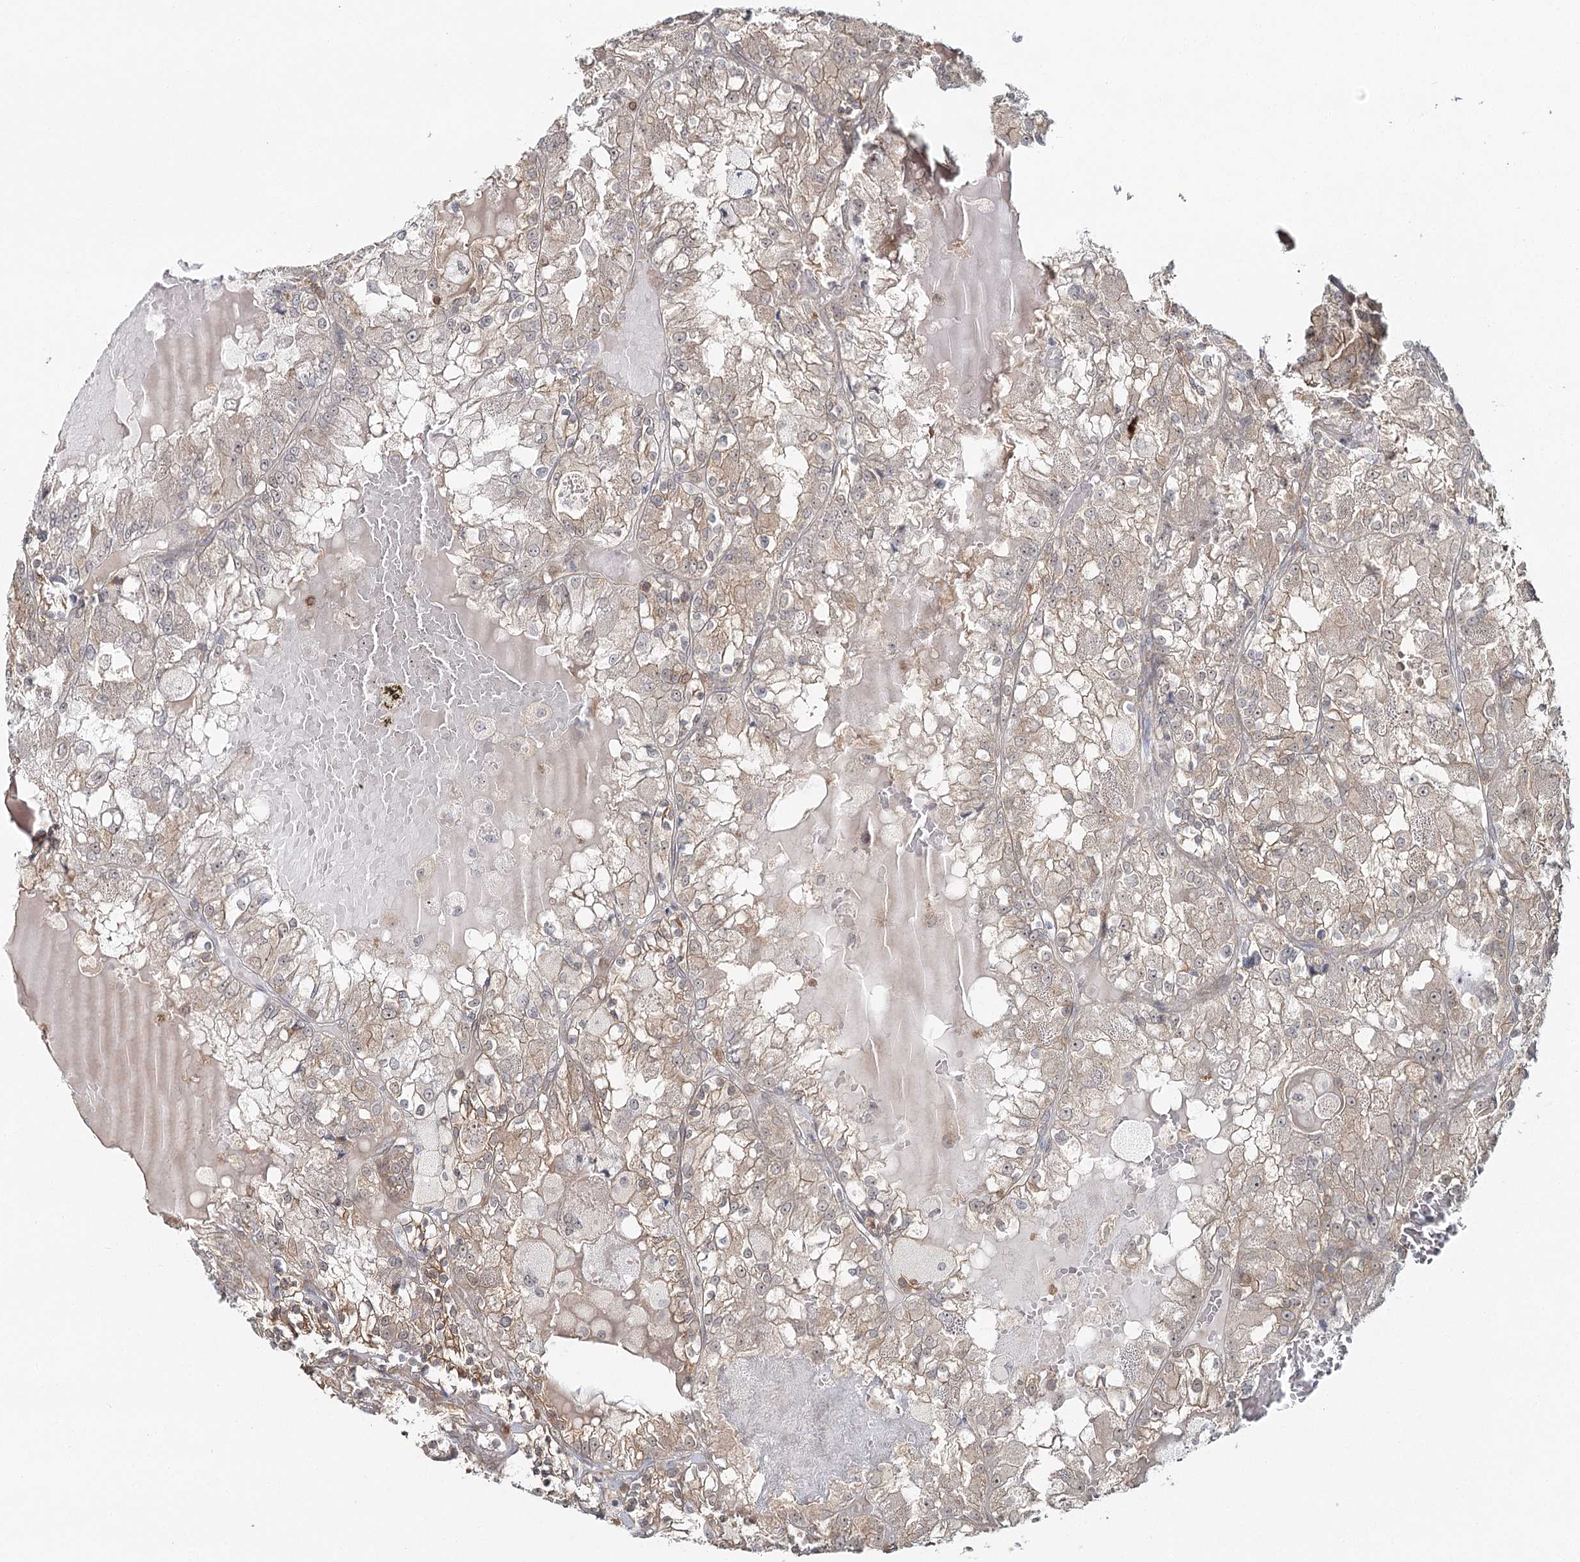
{"staining": {"intensity": "moderate", "quantity": "25%-75%", "location": "cytoplasmic/membranous,nuclear"}, "tissue": "renal cancer", "cell_type": "Tumor cells", "image_type": "cancer", "snomed": [{"axis": "morphology", "description": "Adenocarcinoma, NOS"}, {"axis": "topography", "description": "Kidney"}], "caption": "A micrograph showing moderate cytoplasmic/membranous and nuclear staining in about 25%-75% of tumor cells in renal adenocarcinoma, as visualized by brown immunohistochemical staining.", "gene": "FAM120B", "patient": {"sex": "female", "age": 56}}